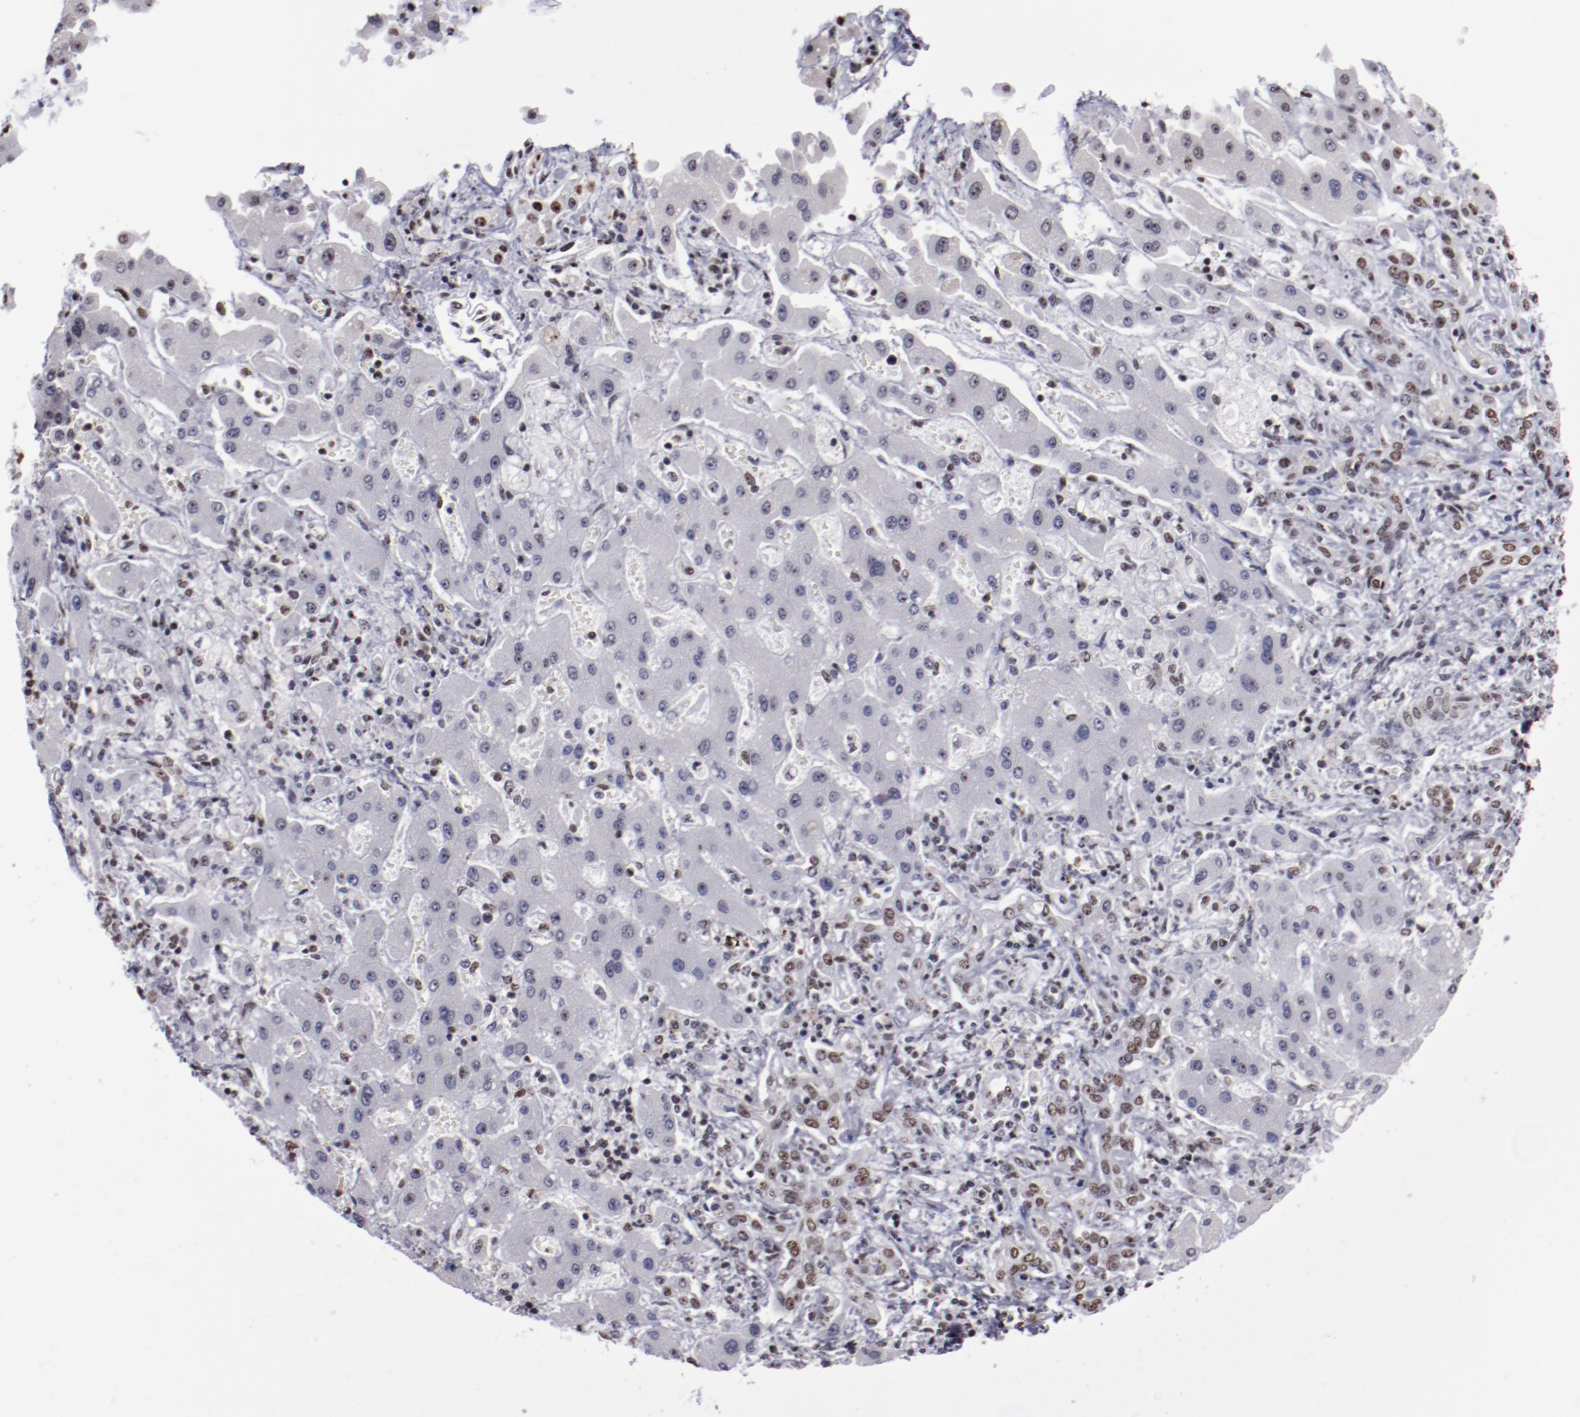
{"staining": {"intensity": "negative", "quantity": "none", "location": "none"}, "tissue": "liver cancer", "cell_type": "Tumor cells", "image_type": "cancer", "snomed": [{"axis": "morphology", "description": "Cholangiocarcinoma"}, {"axis": "topography", "description": "Liver"}], "caption": "The immunohistochemistry (IHC) histopathology image has no significant expression in tumor cells of liver cancer tissue.", "gene": "HNRNPA2B1", "patient": {"sex": "male", "age": 50}}